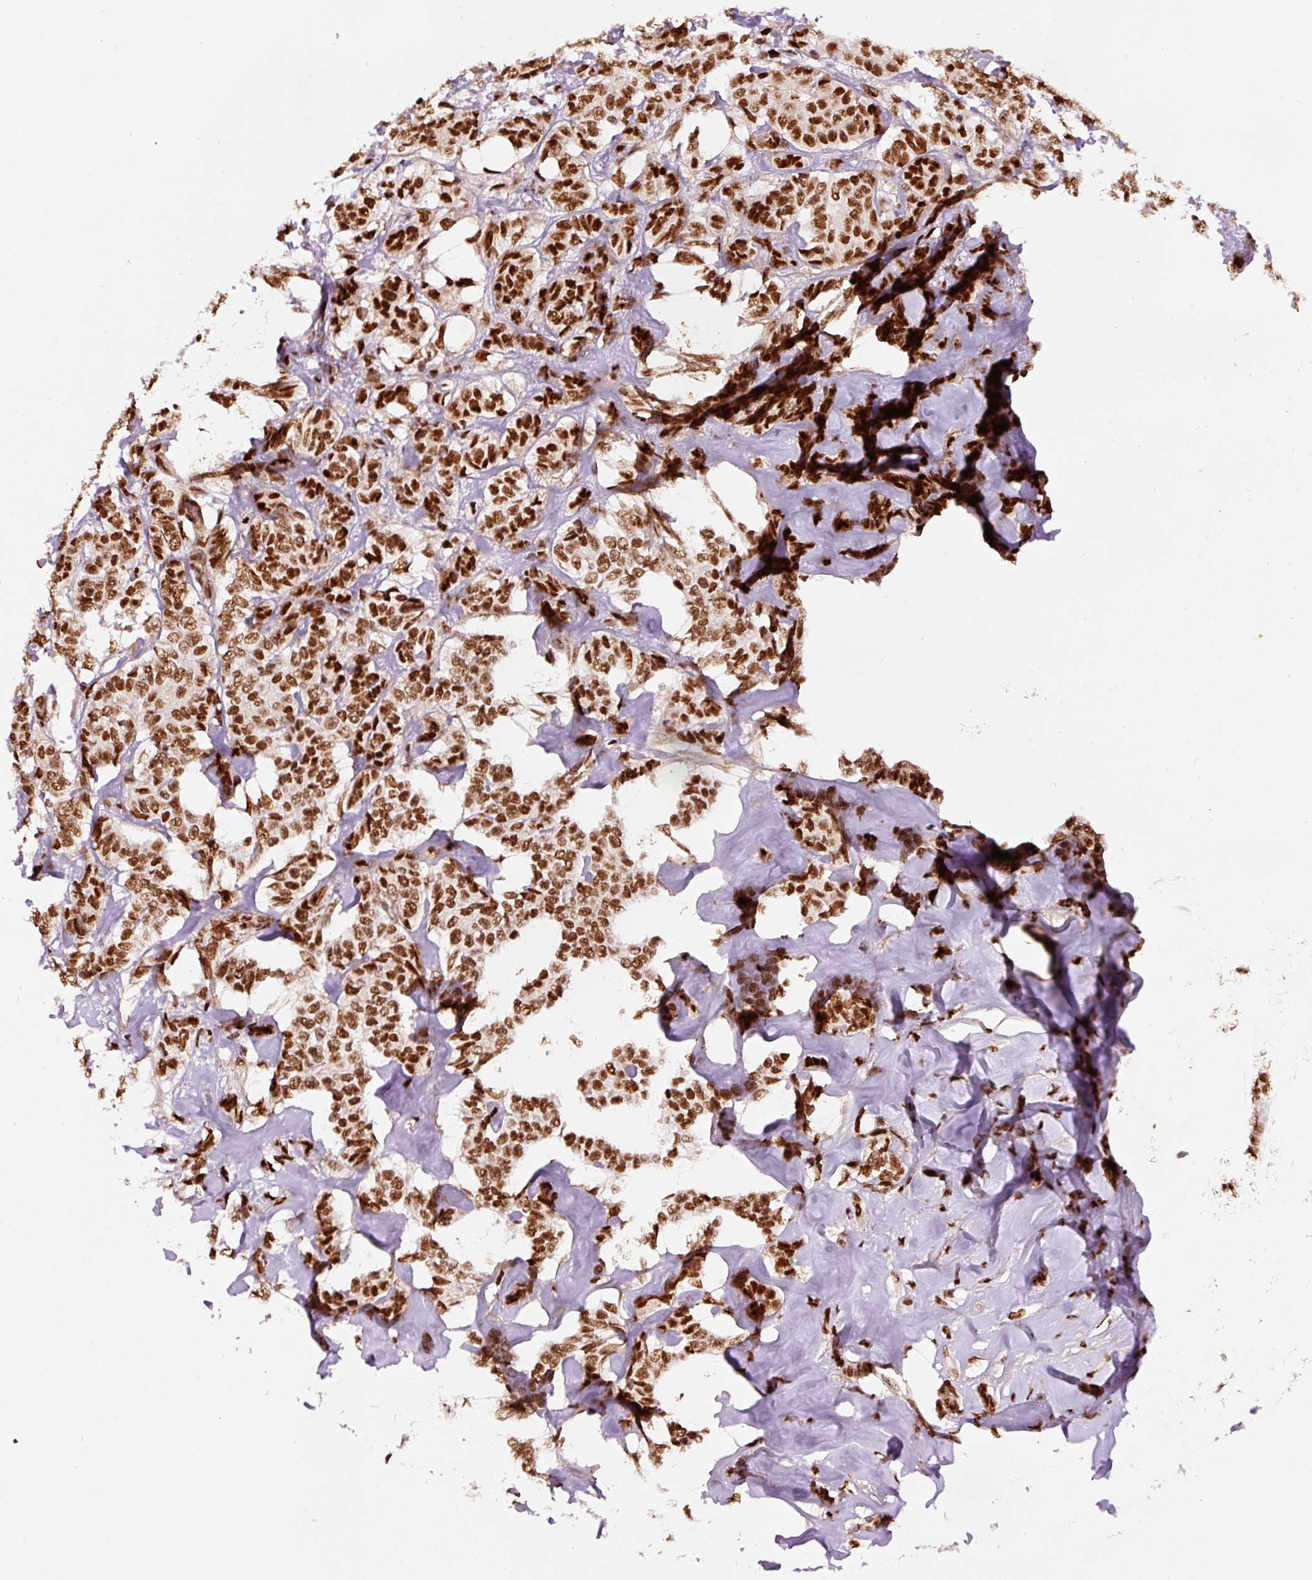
{"staining": {"intensity": "strong", "quantity": ">75%", "location": "nuclear"}, "tissue": "breast cancer", "cell_type": "Tumor cells", "image_type": "cancer", "snomed": [{"axis": "morphology", "description": "Duct carcinoma"}, {"axis": "topography", "description": "Breast"}], "caption": "Tumor cells exhibit high levels of strong nuclear staining in about >75% of cells in human infiltrating ductal carcinoma (breast).", "gene": "HNRNPC", "patient": {"sex": "female", "age": 72}}